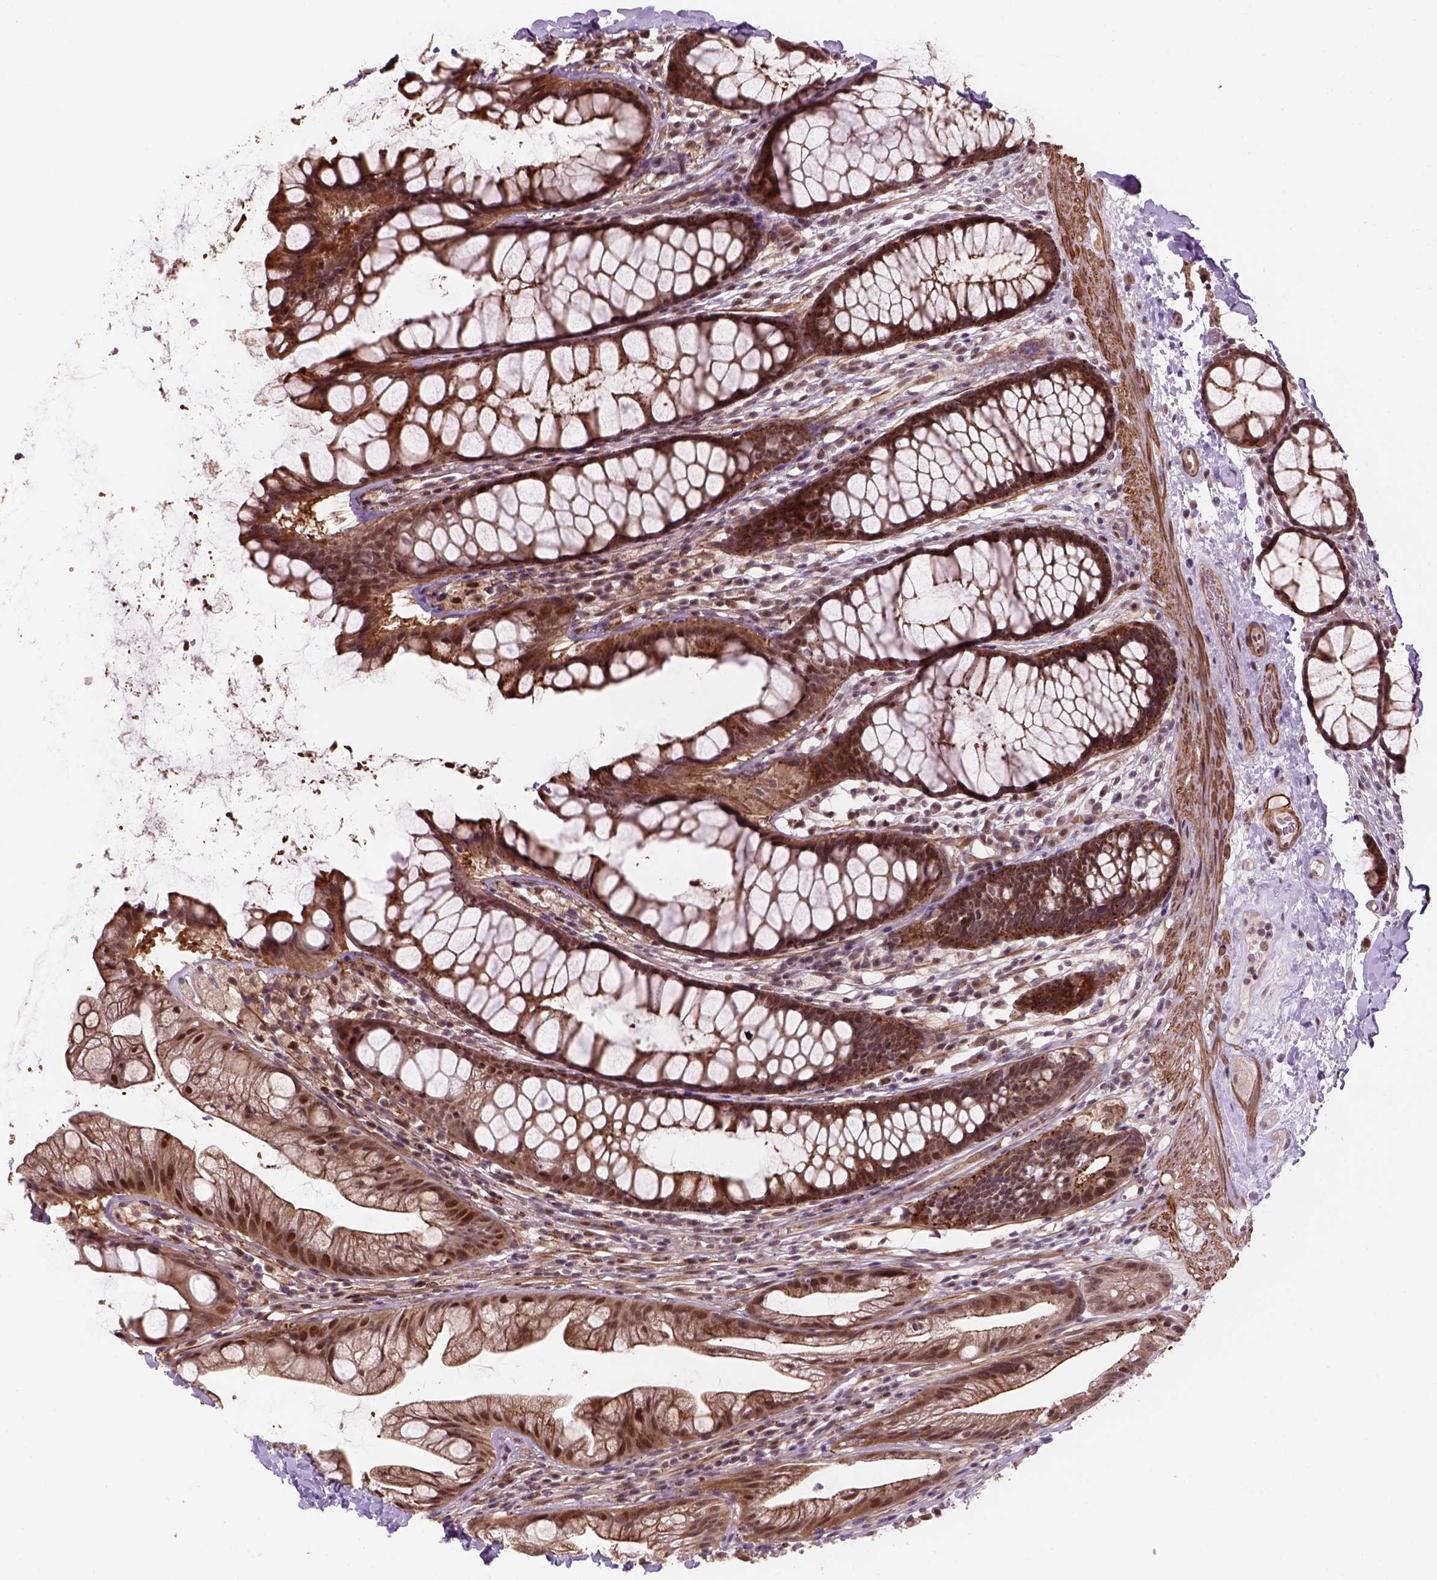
{"staining": {"intensity": "strong", "quantity": "25%-75%", "location": "cytoplasmic/membranous,nuclear"}, "tissue": "rectum", "cell_type": "Glandular cells", "image_type": "normal", "snomed": [{"axis": "morphology", "description": "Normal tissue, NOS"}, {"axis": "topography", "description": "Rectum"}], "caption": "Protein staining of benign rectum exhibits strong cytoplasmic/membranous,nuclear positivity in approximately 25%-75% of glandular cells. (DAB = brown stain, brightfield microscopy at high magnification).", "gene": "PSMD11", "patient": {"sex": "male", "age": 72}}